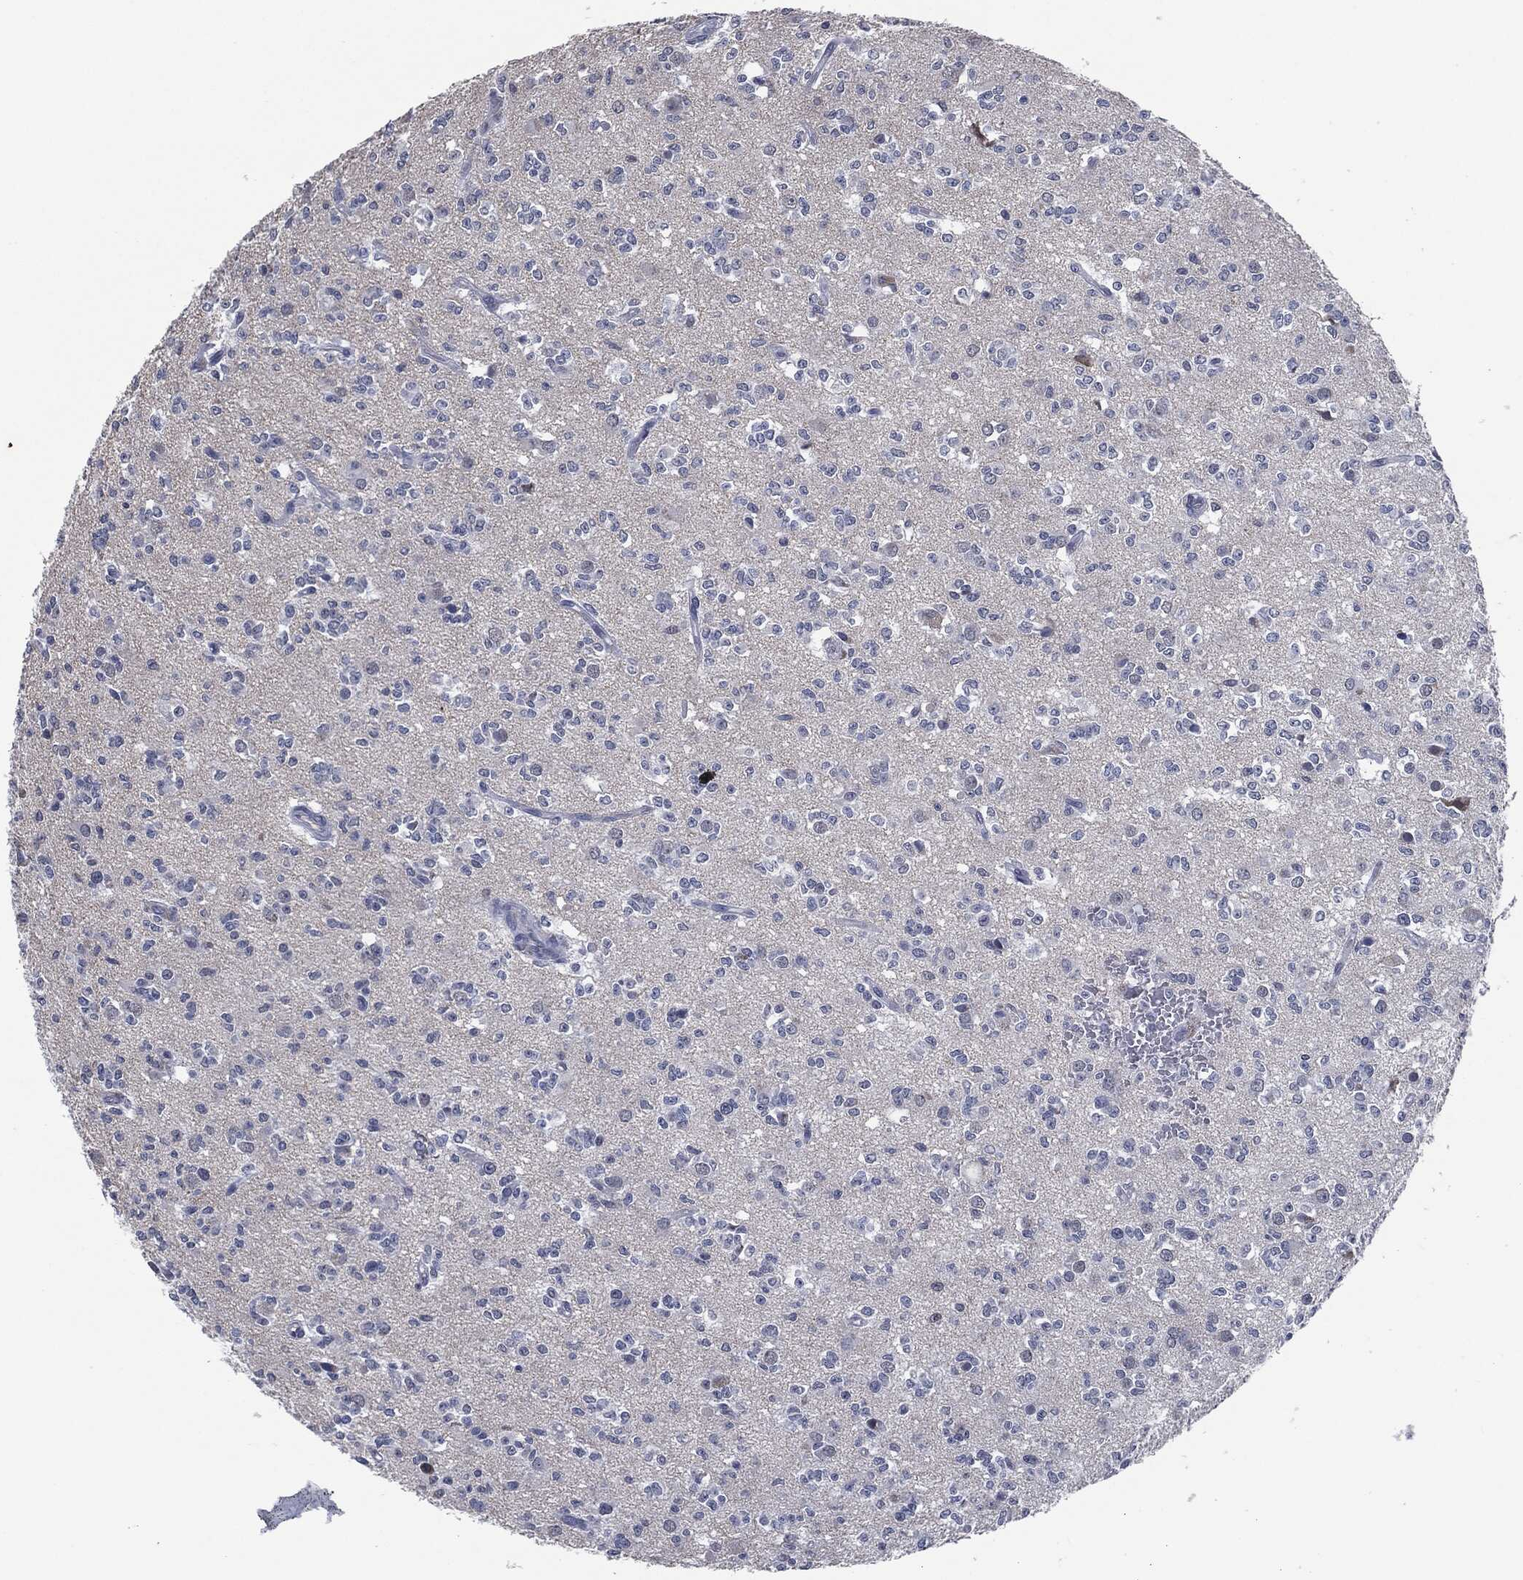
{"staining": {"intensity": "negative", "quantity": "none", "location": "none"}, "tissue": "glioma", "cell_type": "Tumor cells", "image_type": "cancer", "snomed": [{"axis": "morphology", "description": "Glioma, malignant, Low grade"}, {"axis": "topography", "description": "Brain"}], "caption": "This micrograph is of glioma stained with immunohistochemistry to label a protein in brown with the nuclei are counter-stained blue. There is no positivity in tumor cells.", "gene": "IL2RG", "patient": {"sex": "female", "age": 45}}